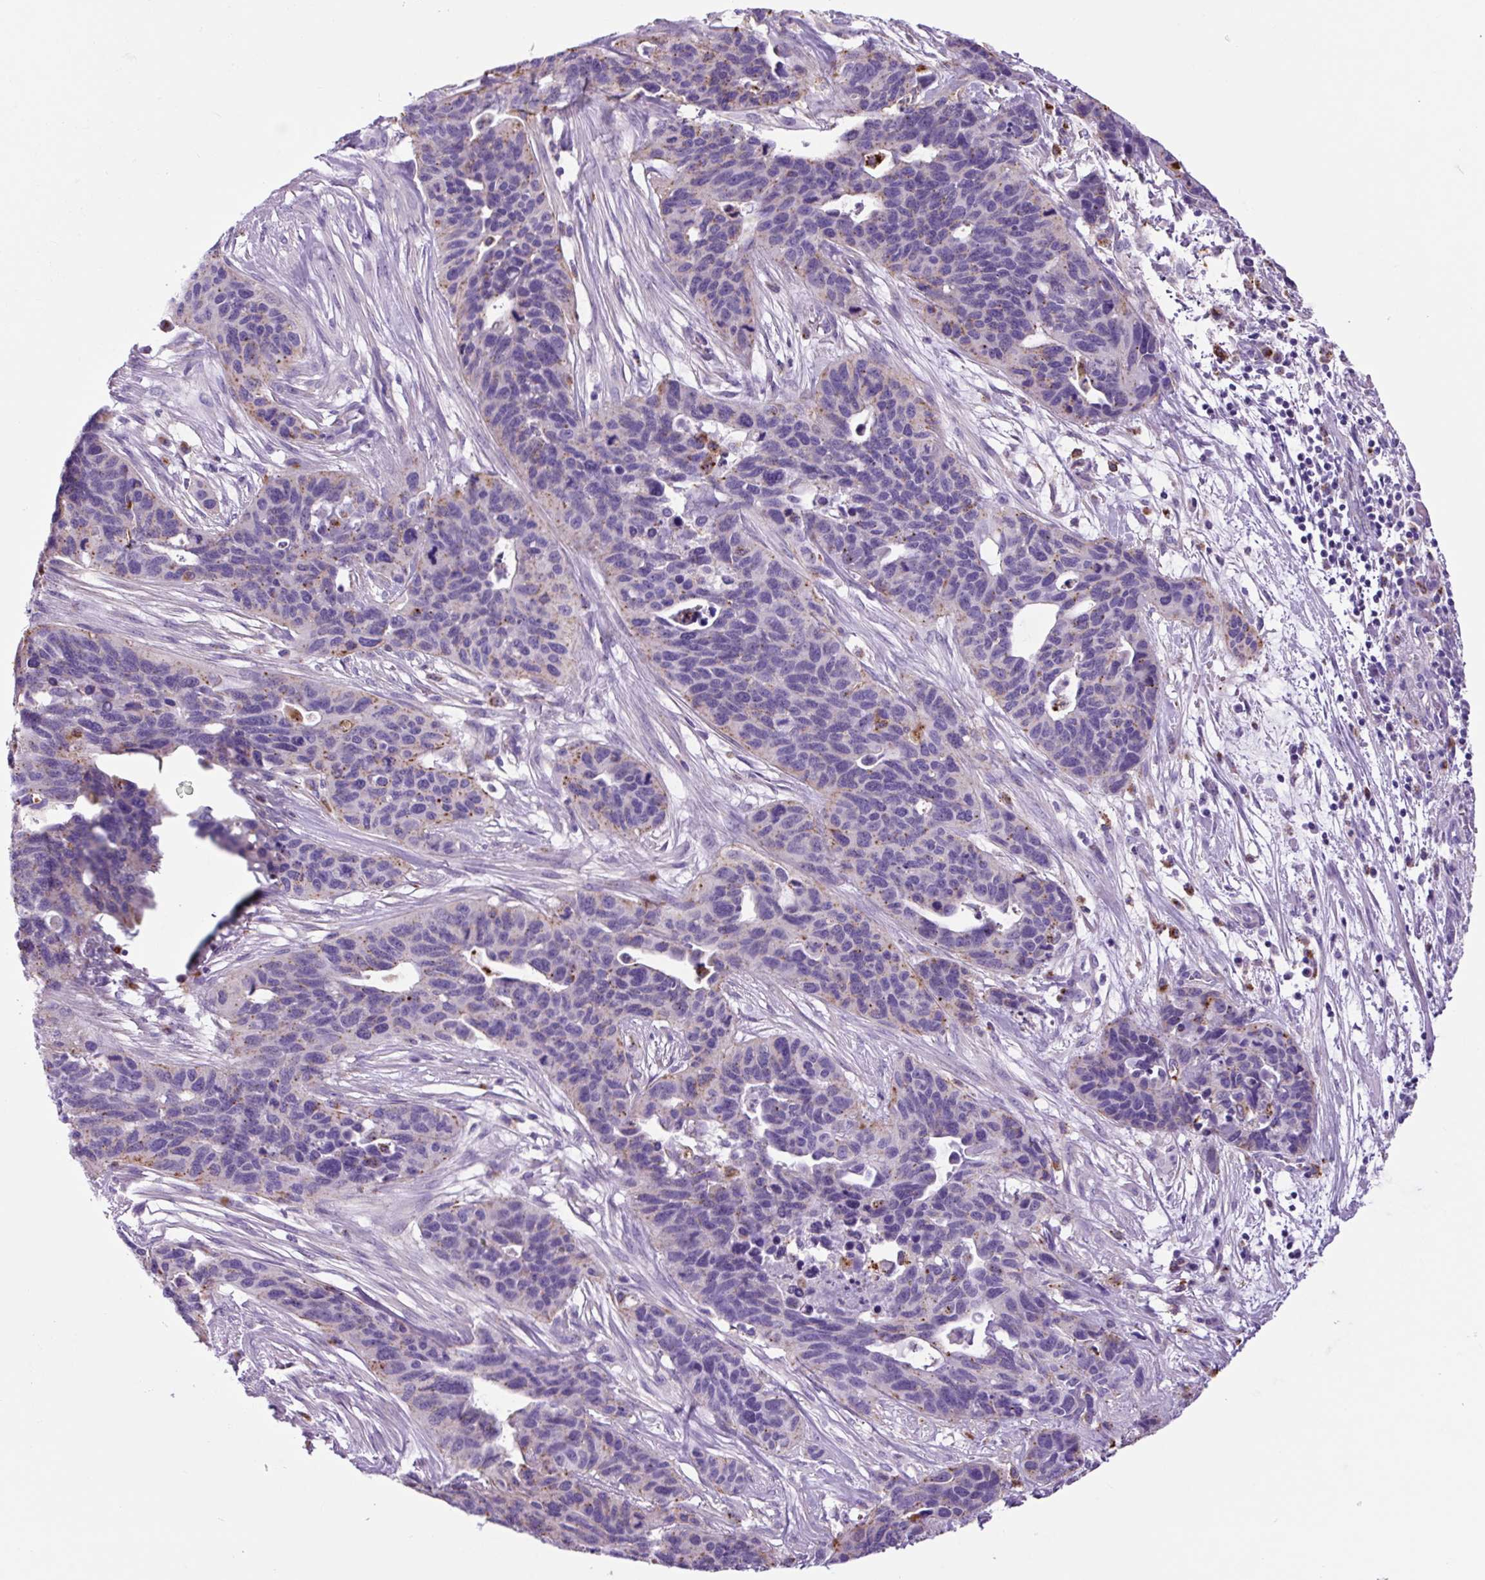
{"staining": {"intensity": "negative", "quantity": "none", "location": "none"}, "tissue": "ovarian cancer", "cell_type": "Tumor cells", "image_type": "cancer", "snomed": [{"axis": "morphology", "description": "Cystadenocarcinoma, serous, NOS"}, {"axis": "topography", "description": "Ovary"}], "caption": "Immunohistochemical staining of serous cystadenocarcinoma (ovarian) reveals no significant staining in tumor cells. The staining is performed using DAB (3,3'-diaminobenzidine) brown chromogen with nuclei counter-stained in using hematoxylin.", "gene": "LCN10", "patient": {"sex": "female", "age": 64}}